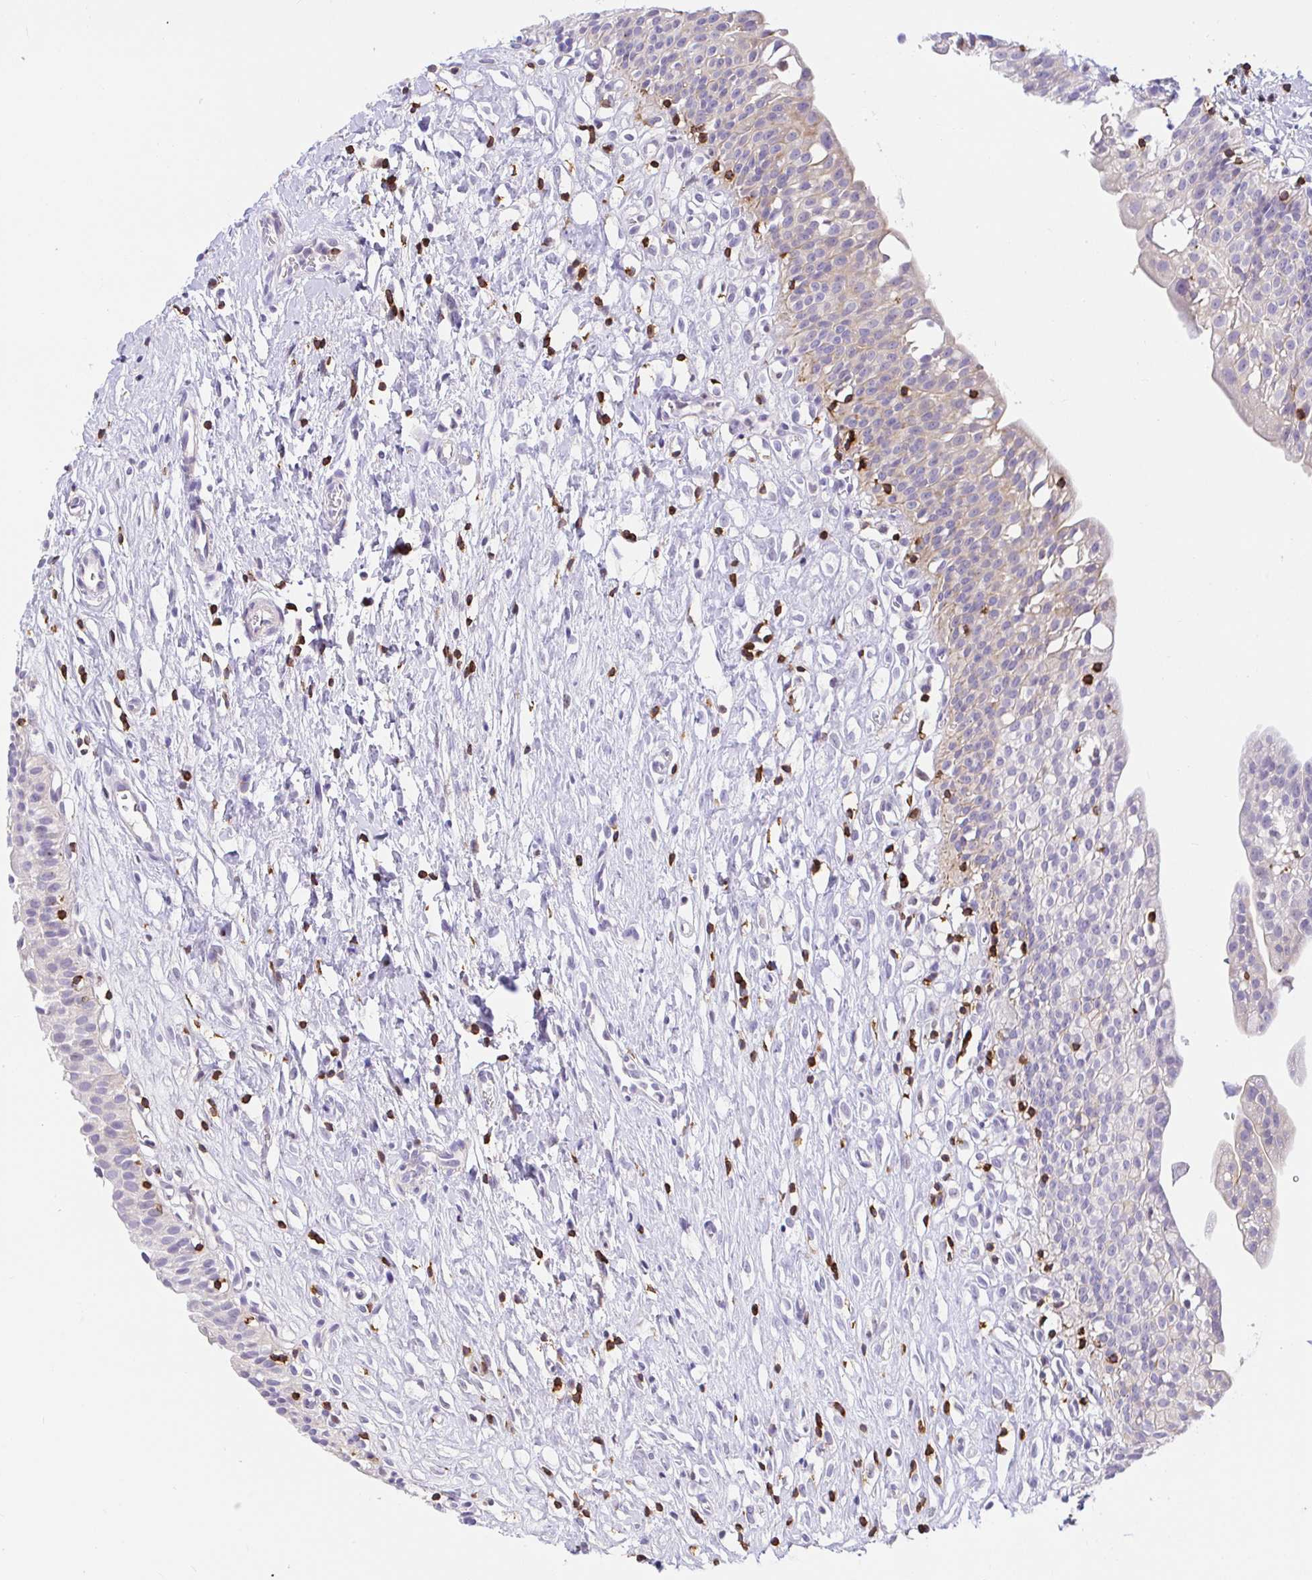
{"staining": {"intensity": "weak", "quantity": "<25%", "location": "cytoplasmic/membranous"}, "tissue": "urinary bladder", "cell_type": "Urothelial cells", "image_type": "normal", "snomed": [{"axis": "morphology", "description": "Normal tissue, NOS"}, {"axis": "topography", "description": "Urinary bladder"}], "caption": "Protein analysis of benign urinary bladder shows no significant positivity in urothelial cells. The staining is performed using DAB brown chromogen with nuclei counter-stained in using hematoxylin.", "gene": "SKAP1", "patient": {"sex": "male", "age": 51}}